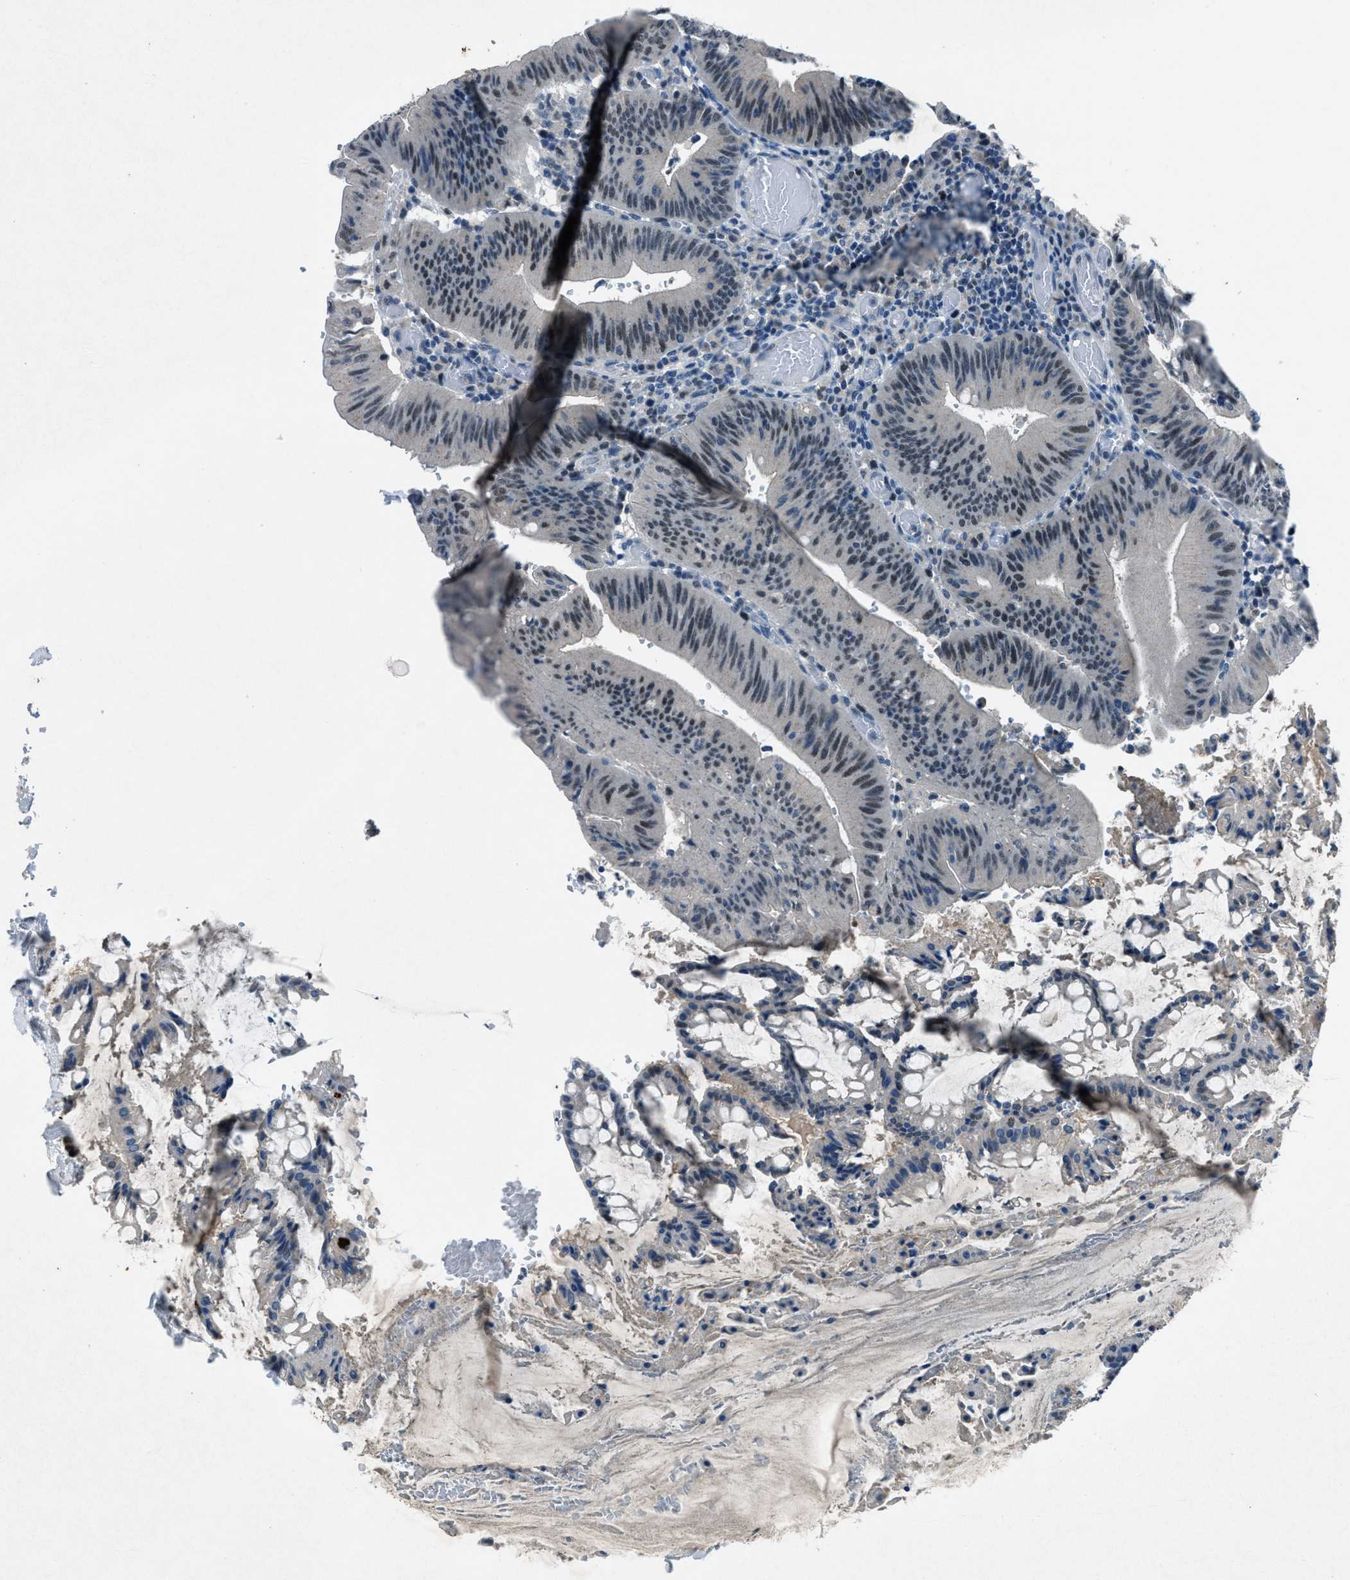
{"staining": {"intensity": "weak", "quantity": ">75%", "location": "nuclear"}, "tissue": "colorectal cancer", "cell_type": "Tumor cells", "image_type": "cancer", "snomed": [{"axis": "morphology", "description": "Normal tissue, NOS"}, {"axis": "morphology", "description": "Adenocarcinoma, NOS"}, {"axis": "topography", "description": "Rectum"}], "caption": "IHC of human colorectal cancer reveals low levels of weak nuclear expression in approximately >75% of tumor cells.", "gene": "DUSP19", "patient": {"sex": "female", "age": 66}}